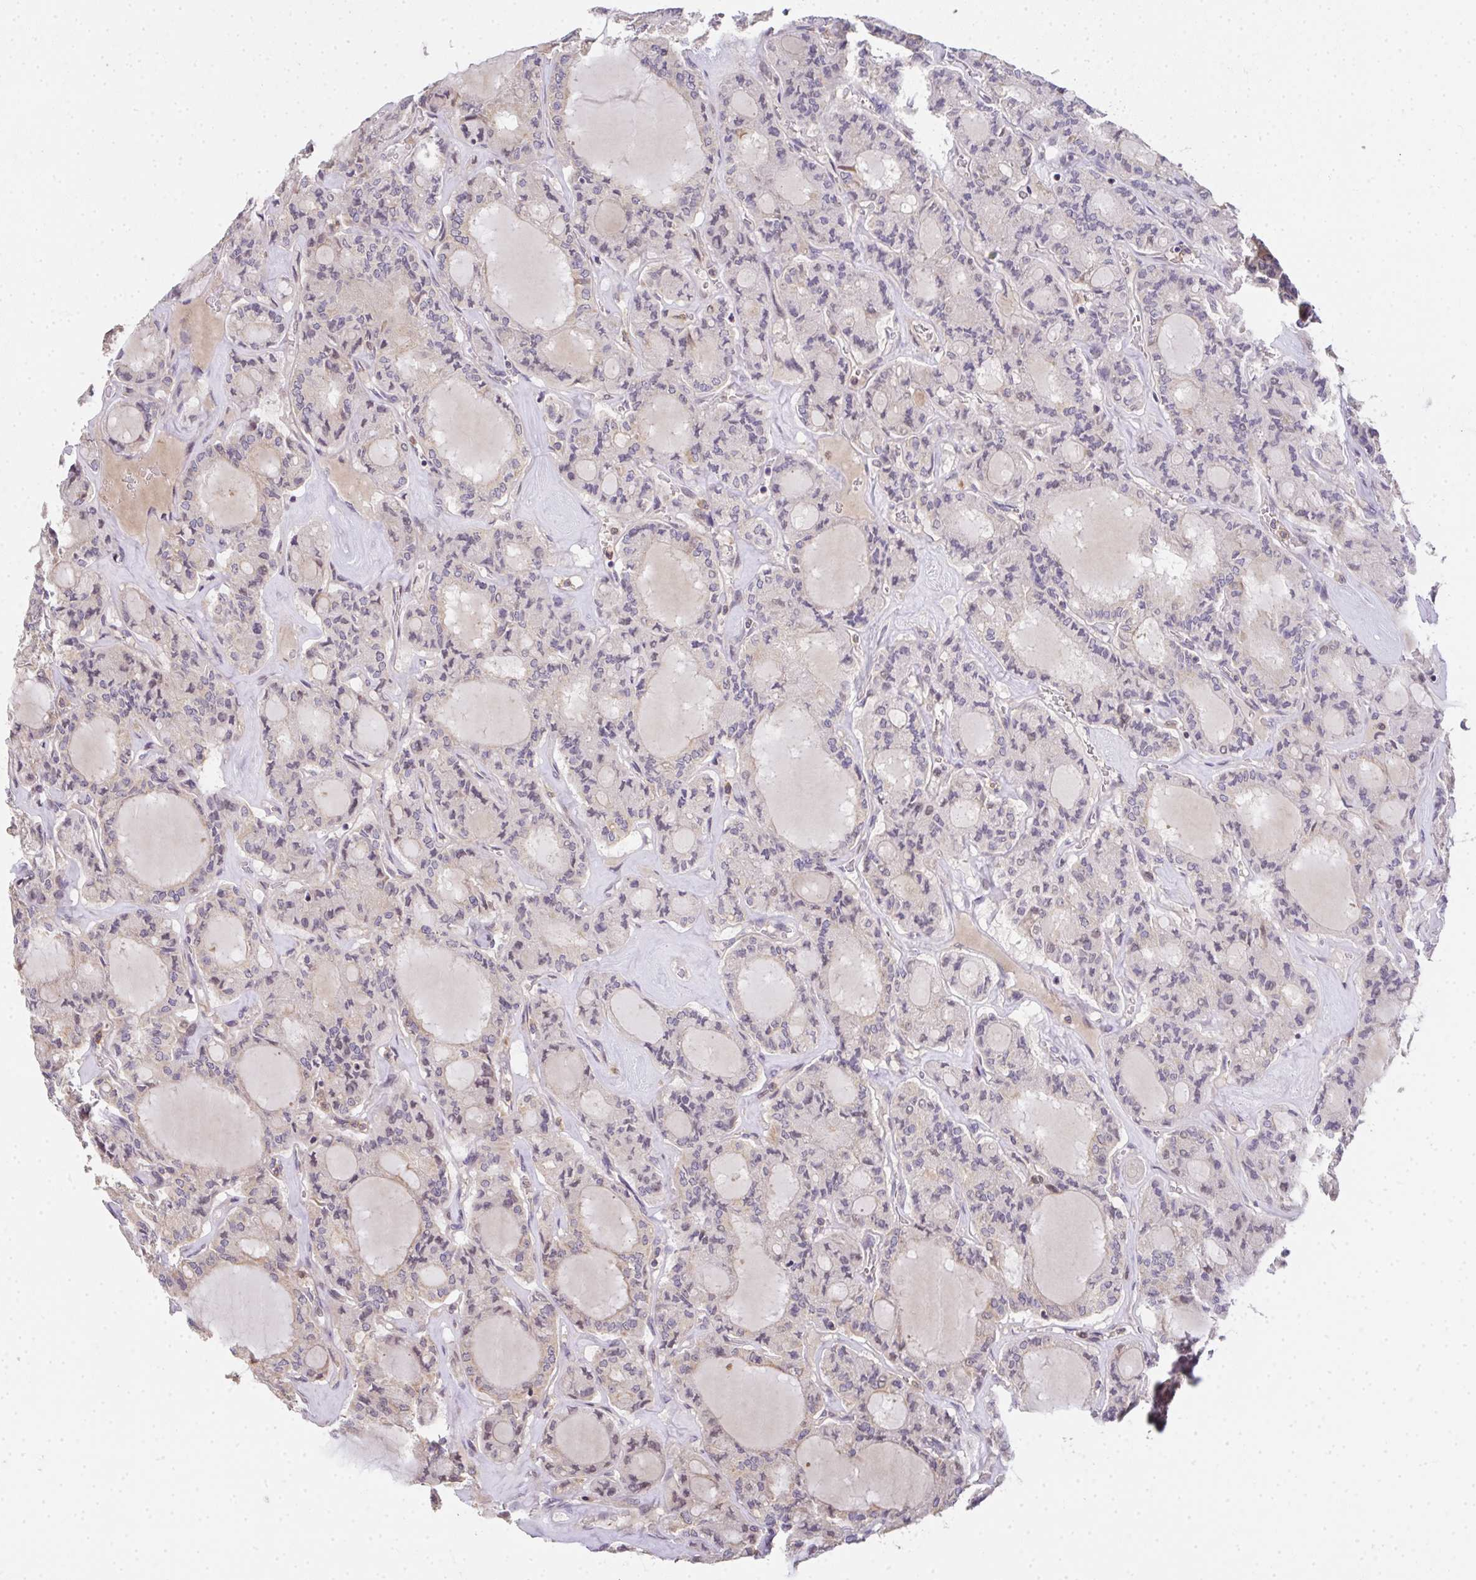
{"staining": {"intensity": "weak", "quantity": "<25%", "location": "cytoplasmic/membranous"}, "tissue": "thyroid cancer", "cell_type": "Tumor cells", "image_type": "cancer", "snomed": [{"axis": "morphology", "description": "Papillary adenocarcinoma, NOS"}, {"axis": "topography", "description": "Thyroid gland"}], "caption": "High magnification brightfield microscopy of thyroid papillary adenocarcinoma stained with DAB (brown) and counterstained with hematoxylin (blue): tumor cells show no significant positivity.", "gene": "EEF1AKMT1", "patient": {"sex": "male", "age": 87}}